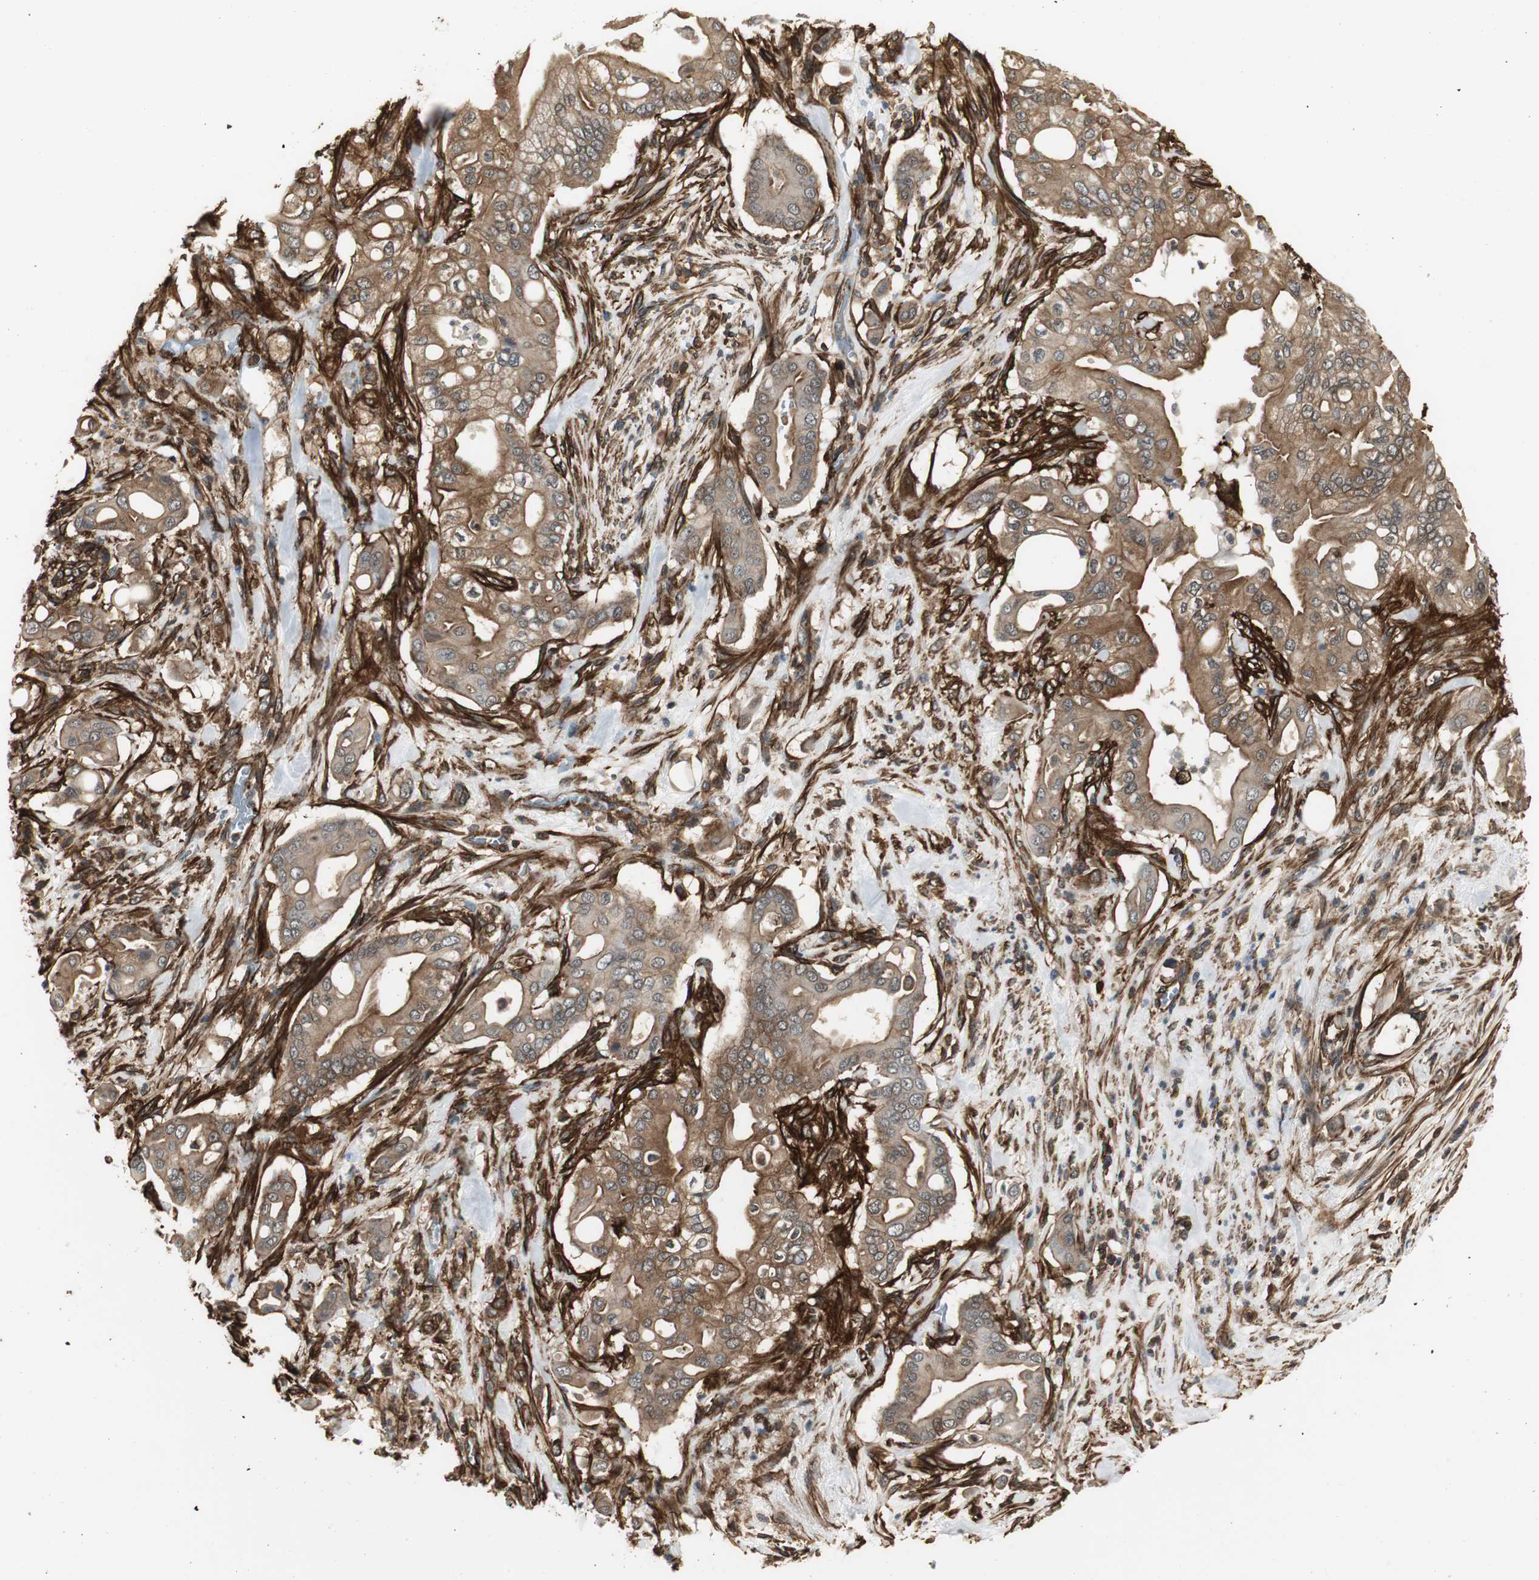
{"staining": {"intensity": "moderate", "quantity": ">75%", "location": "cytoplasmic/membranous"}, "tissue": "liver cancer", "cell_type": "Tumor cells", "image_type": "cancer", "snomed": [{"axis": "morphology", "description": "Cholangiocarcinoma"}, {"axis": "topography", "description": "Liver"}], "caption": "Human liver cancer stained with a protein marker displays moderate staining in tumor cells.", "gene": "PTPN11", "patient": {"sex": "female", "age": 68}}